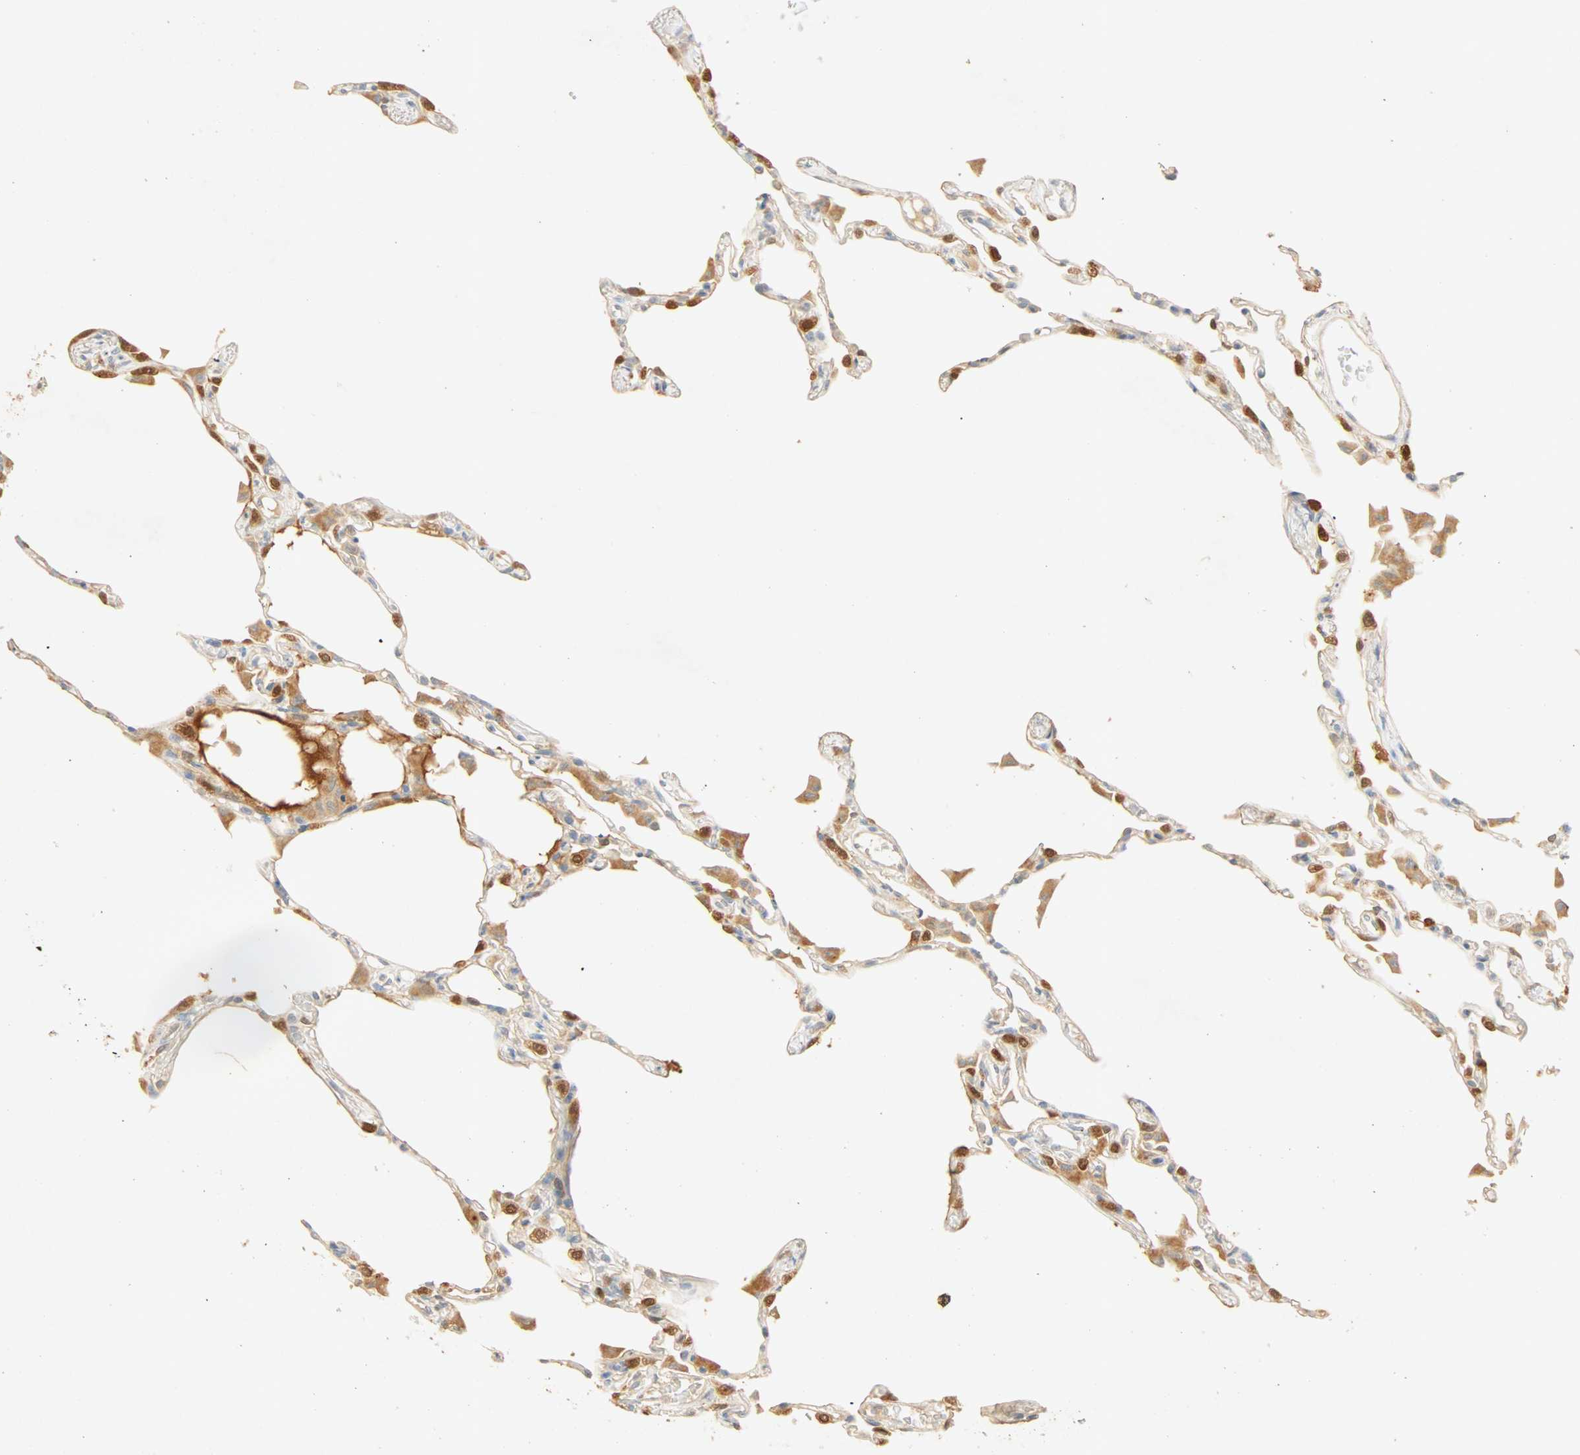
{"staining": {"intensity": "weak", "quantity": "25%-75%", "location": "cytoplasmic/membranous"}, "tissue": "lung", "cell_type": "Alveolar cells", "image_type": "normal", "snomed": [{"axis": "morphology", "description": "Normal tissue, NOS"}, {"axis": "topography", "description": "Lung"}], "caption": "DAB immunohistochemical staining of benign human lung reveals weak cytoplasmic/membranous protein expression in about 25%-75% of alveolar cells.", "gene": "SELENBP1", "patient": {"sex": "female", "age": 49}}